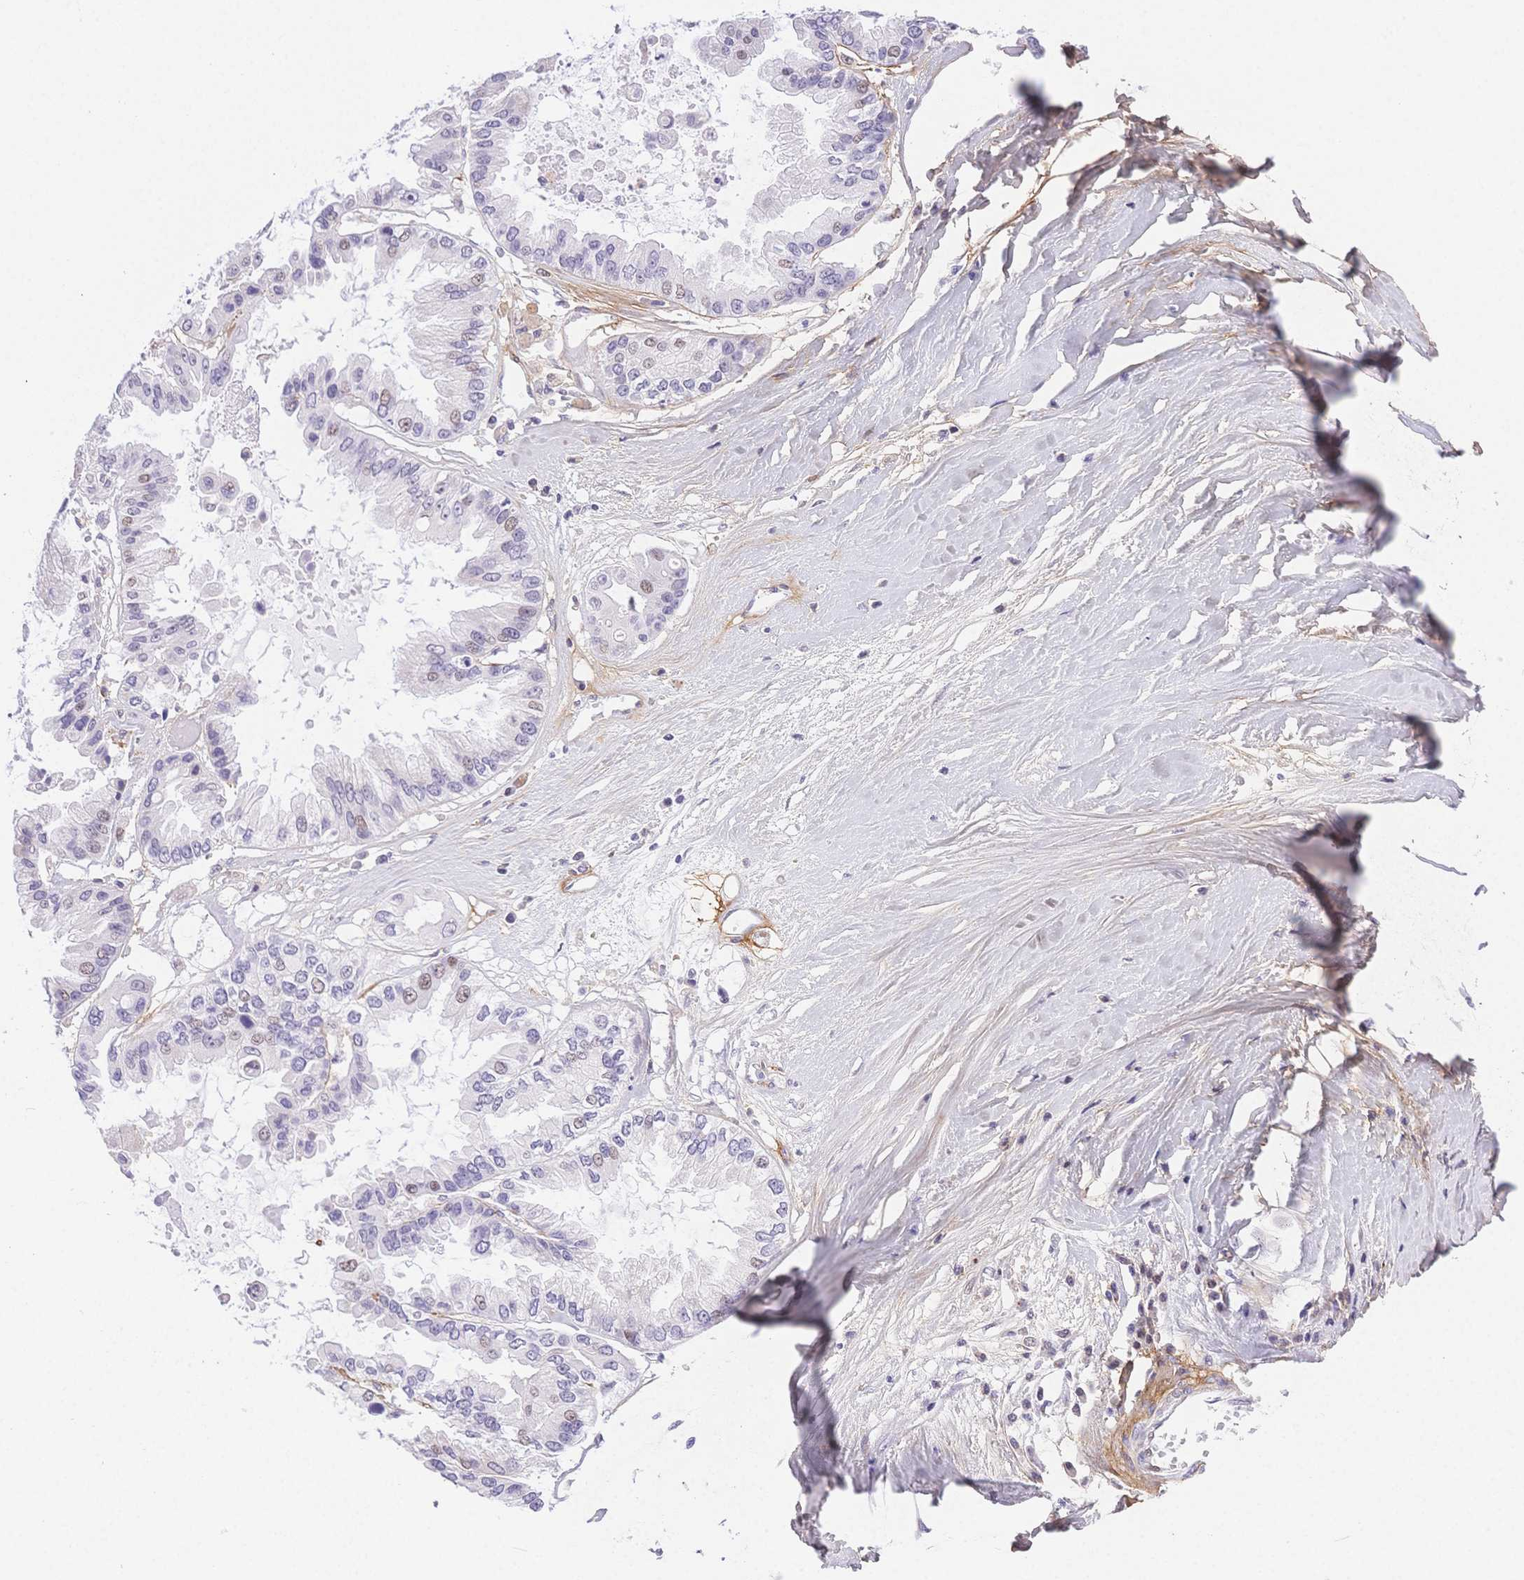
{"staining": {"intensity": "weak", "quantity": "<25%", "location": "nuclear"}, "tissue": "ovarian cancer", "cell_type": "Tumor cells", "image_type": "cancer", "snomed": [{"axis": "morphology", "description": "Cystadenocarcinoma, serous, NOS"}, {"axis": "topography", "description": "Ovary"}], "caption": "Immunohistochemistry photomicrograph of human ovarian cancer (serous cystadenocarcinoma) stained for a protein (brown), which shows no expression in tumor cells.", "gene": "PDZD2", "patient": {"sex": "female", "age": 56}}